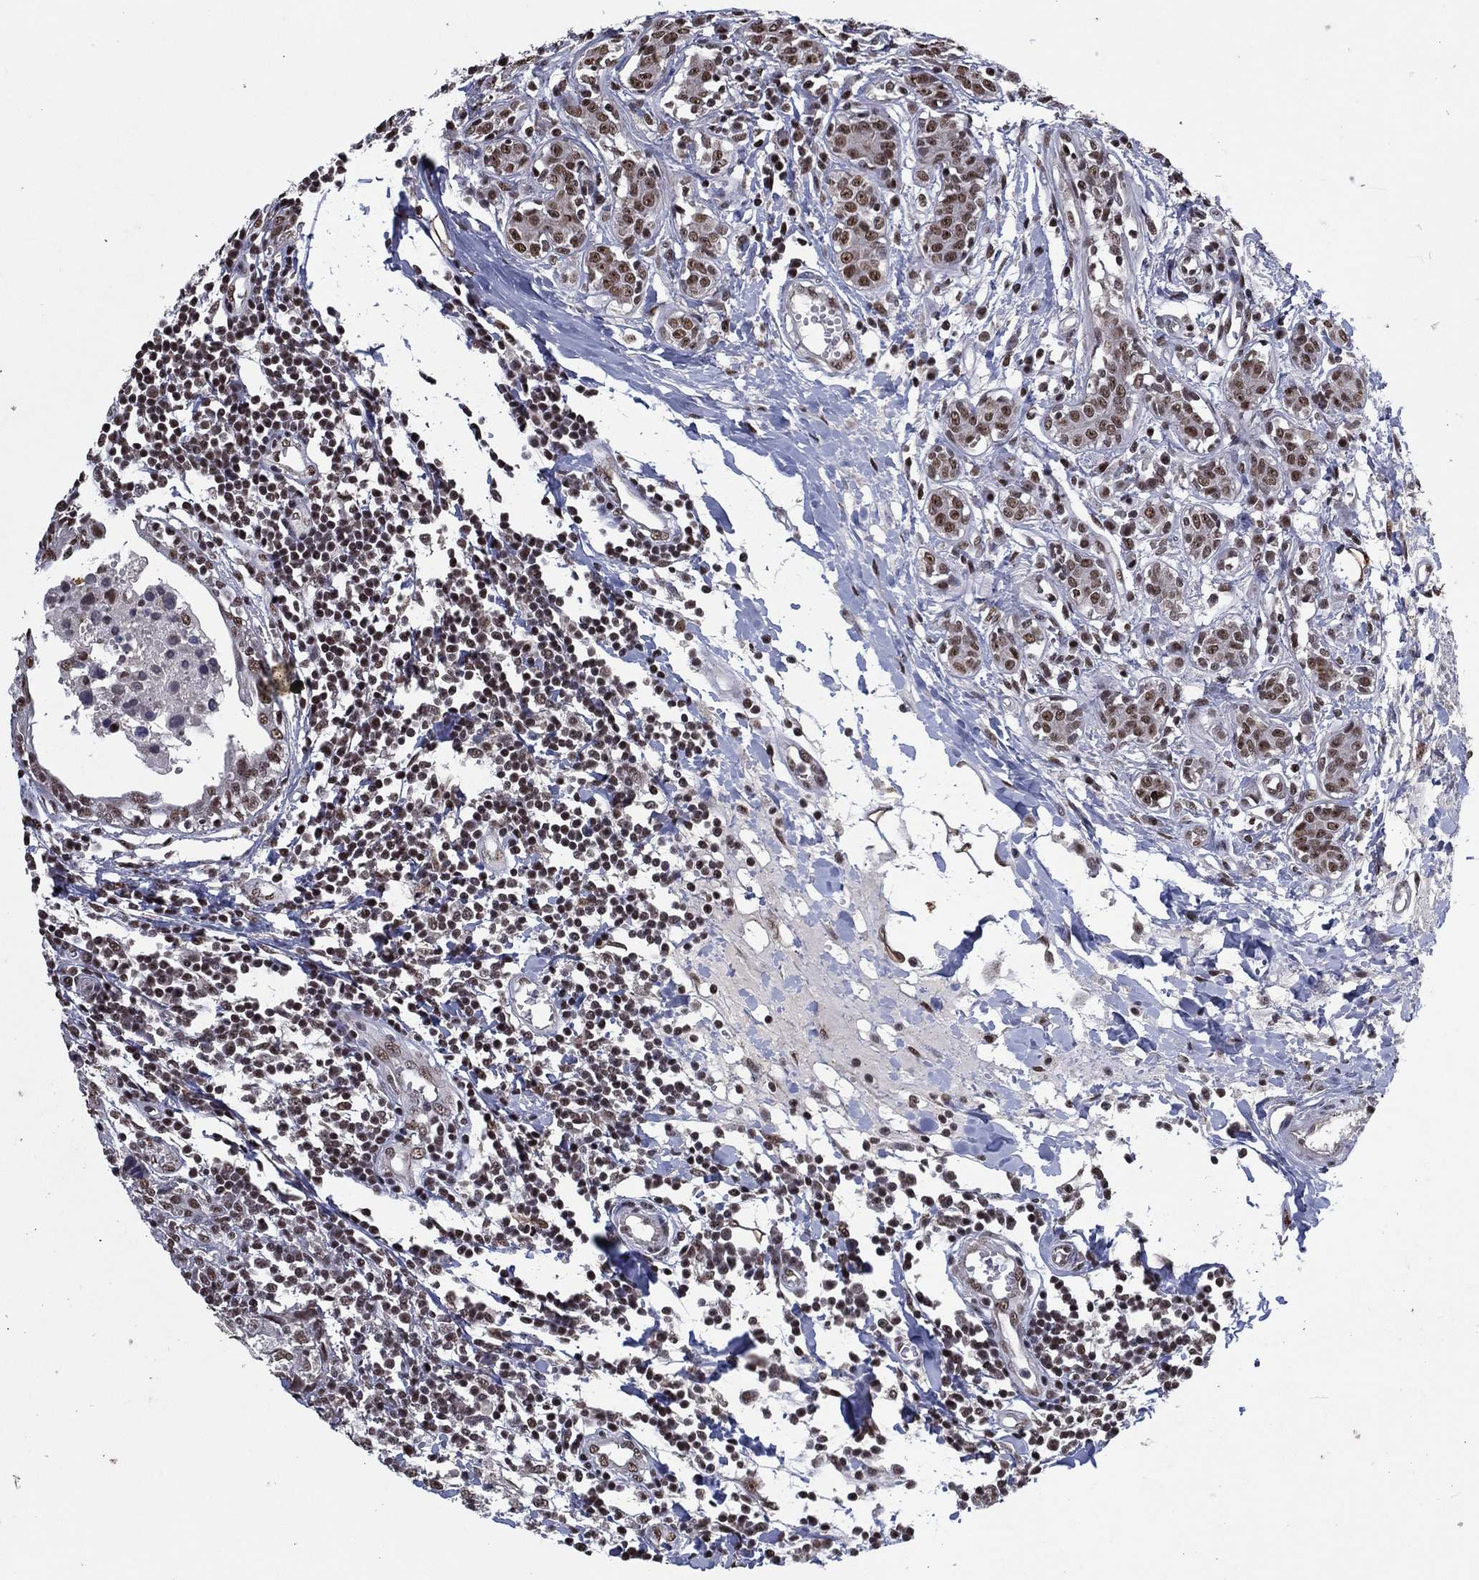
{"staining": {"intensity": "moderate", "quantity": "25%-75%", "location": "nuclear"}, "tissue": "breast cancer", "cell_type": "Tumor cells", "image_type": "cancer", "snomed": [{"axis": "morphology", "description": "Duct carcinoma"}, {"axis": "topography", "description": "Breast"}], "caption": "Protein staining of invasive ductal carcinoma (breast) tissue shows moderate nuclear positivity in approximately 25%-75% of tumor cells.", "gene": "ZBTB42", "patient": {"sex": "female", "age": 30}}